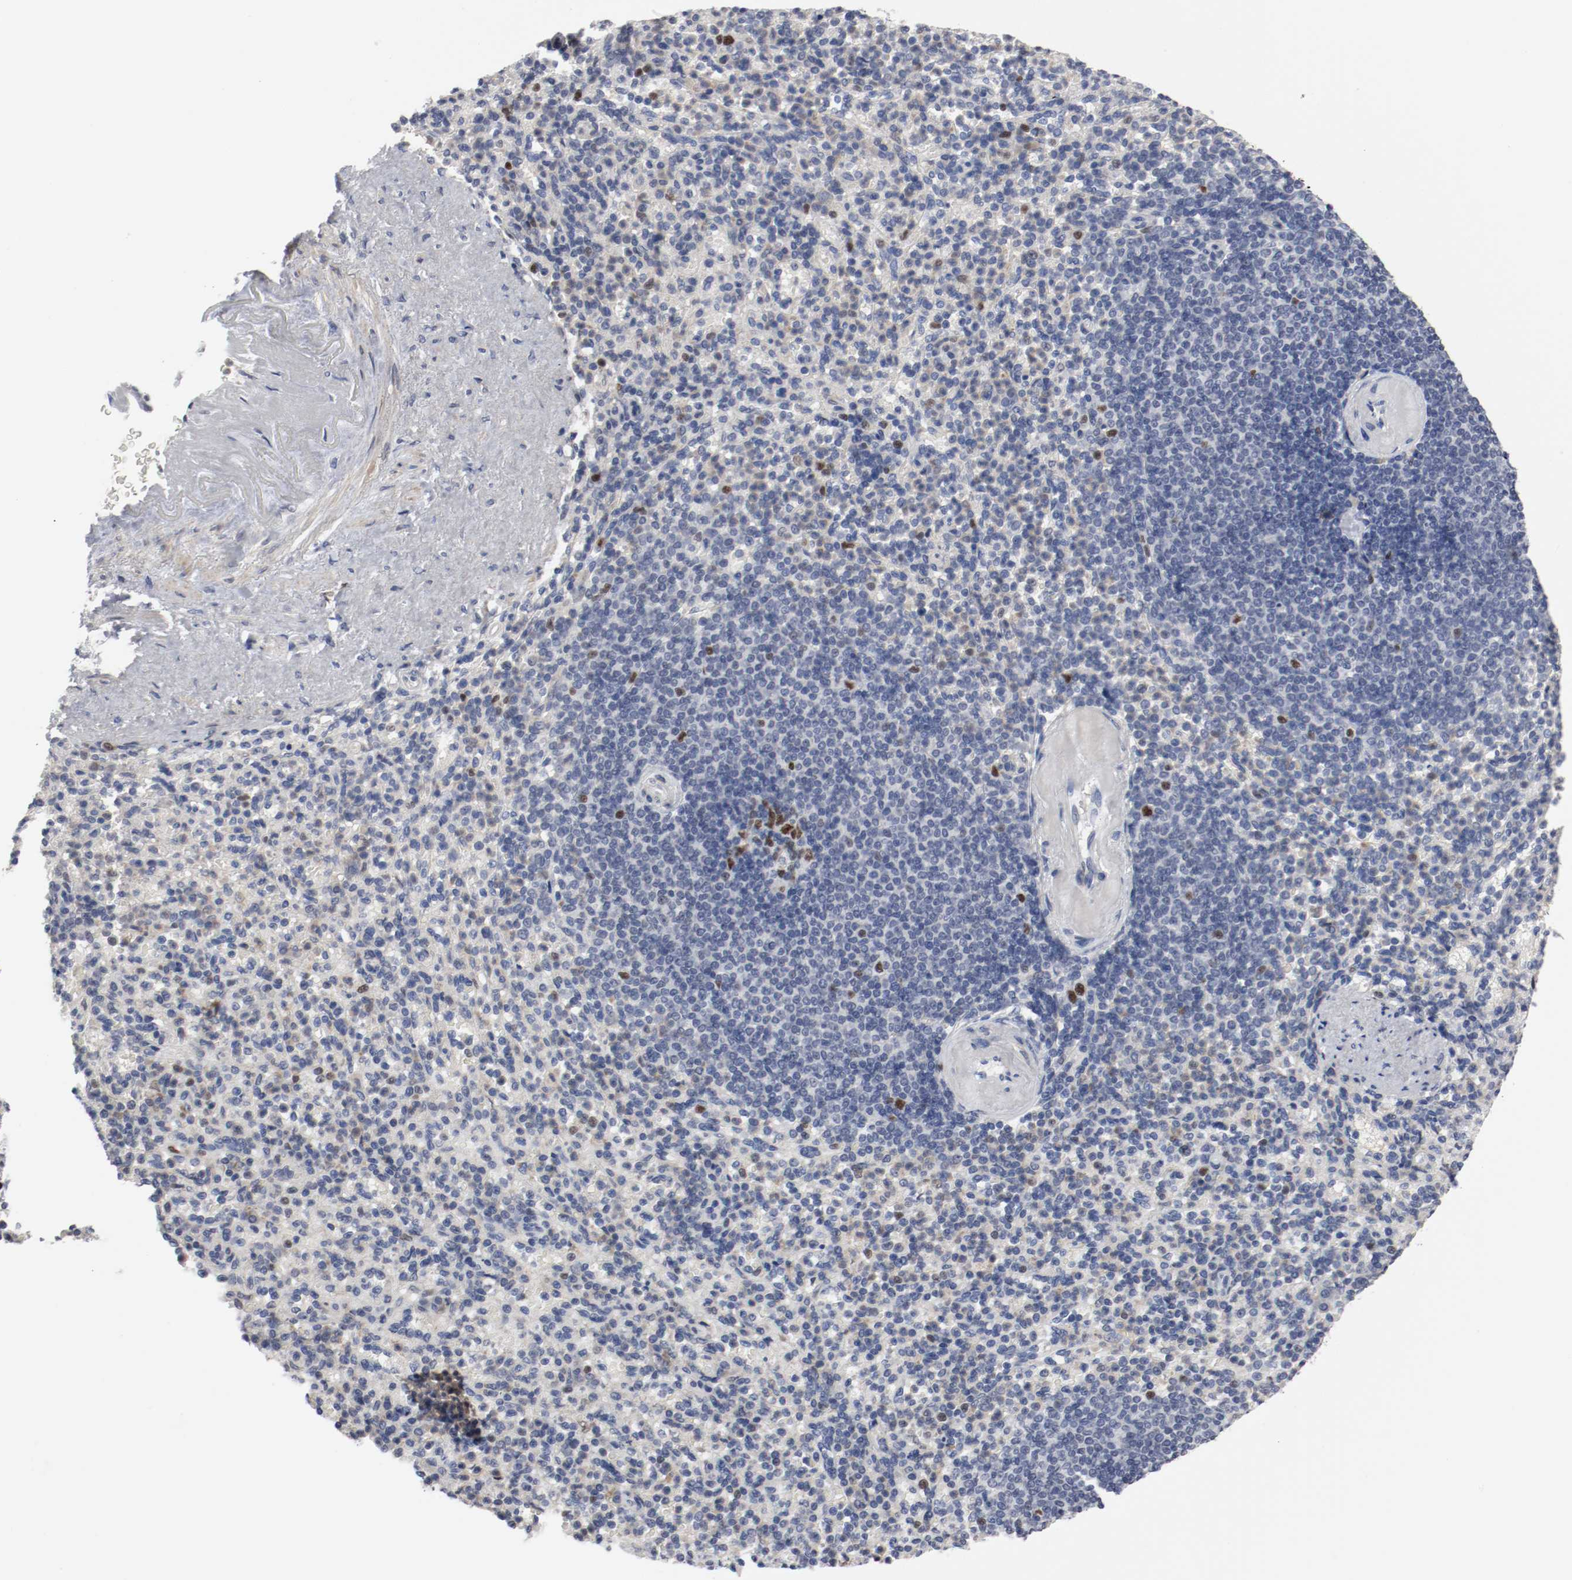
{"staining": {"intensity": "strong", "quantity": "<25%", "location": "nuclear"}, "tissue": "spleen", "cell_type": "Cells in red pulp", "image_type": "normal", "snomed": [{"axis": "morphology", "description": "Normal tissue, NOS"}, {"axis": "topography", "description": "Spleen"}], "caption": "Immunohistochemistry image of unremarkable human spleen stained for a protein (brown), which exhibits medium levels of strong nuclear expression in approximately <25% of cells in red pulp.", "gene": "MCM6", "patient": {"sex": "female", "age": 74}}